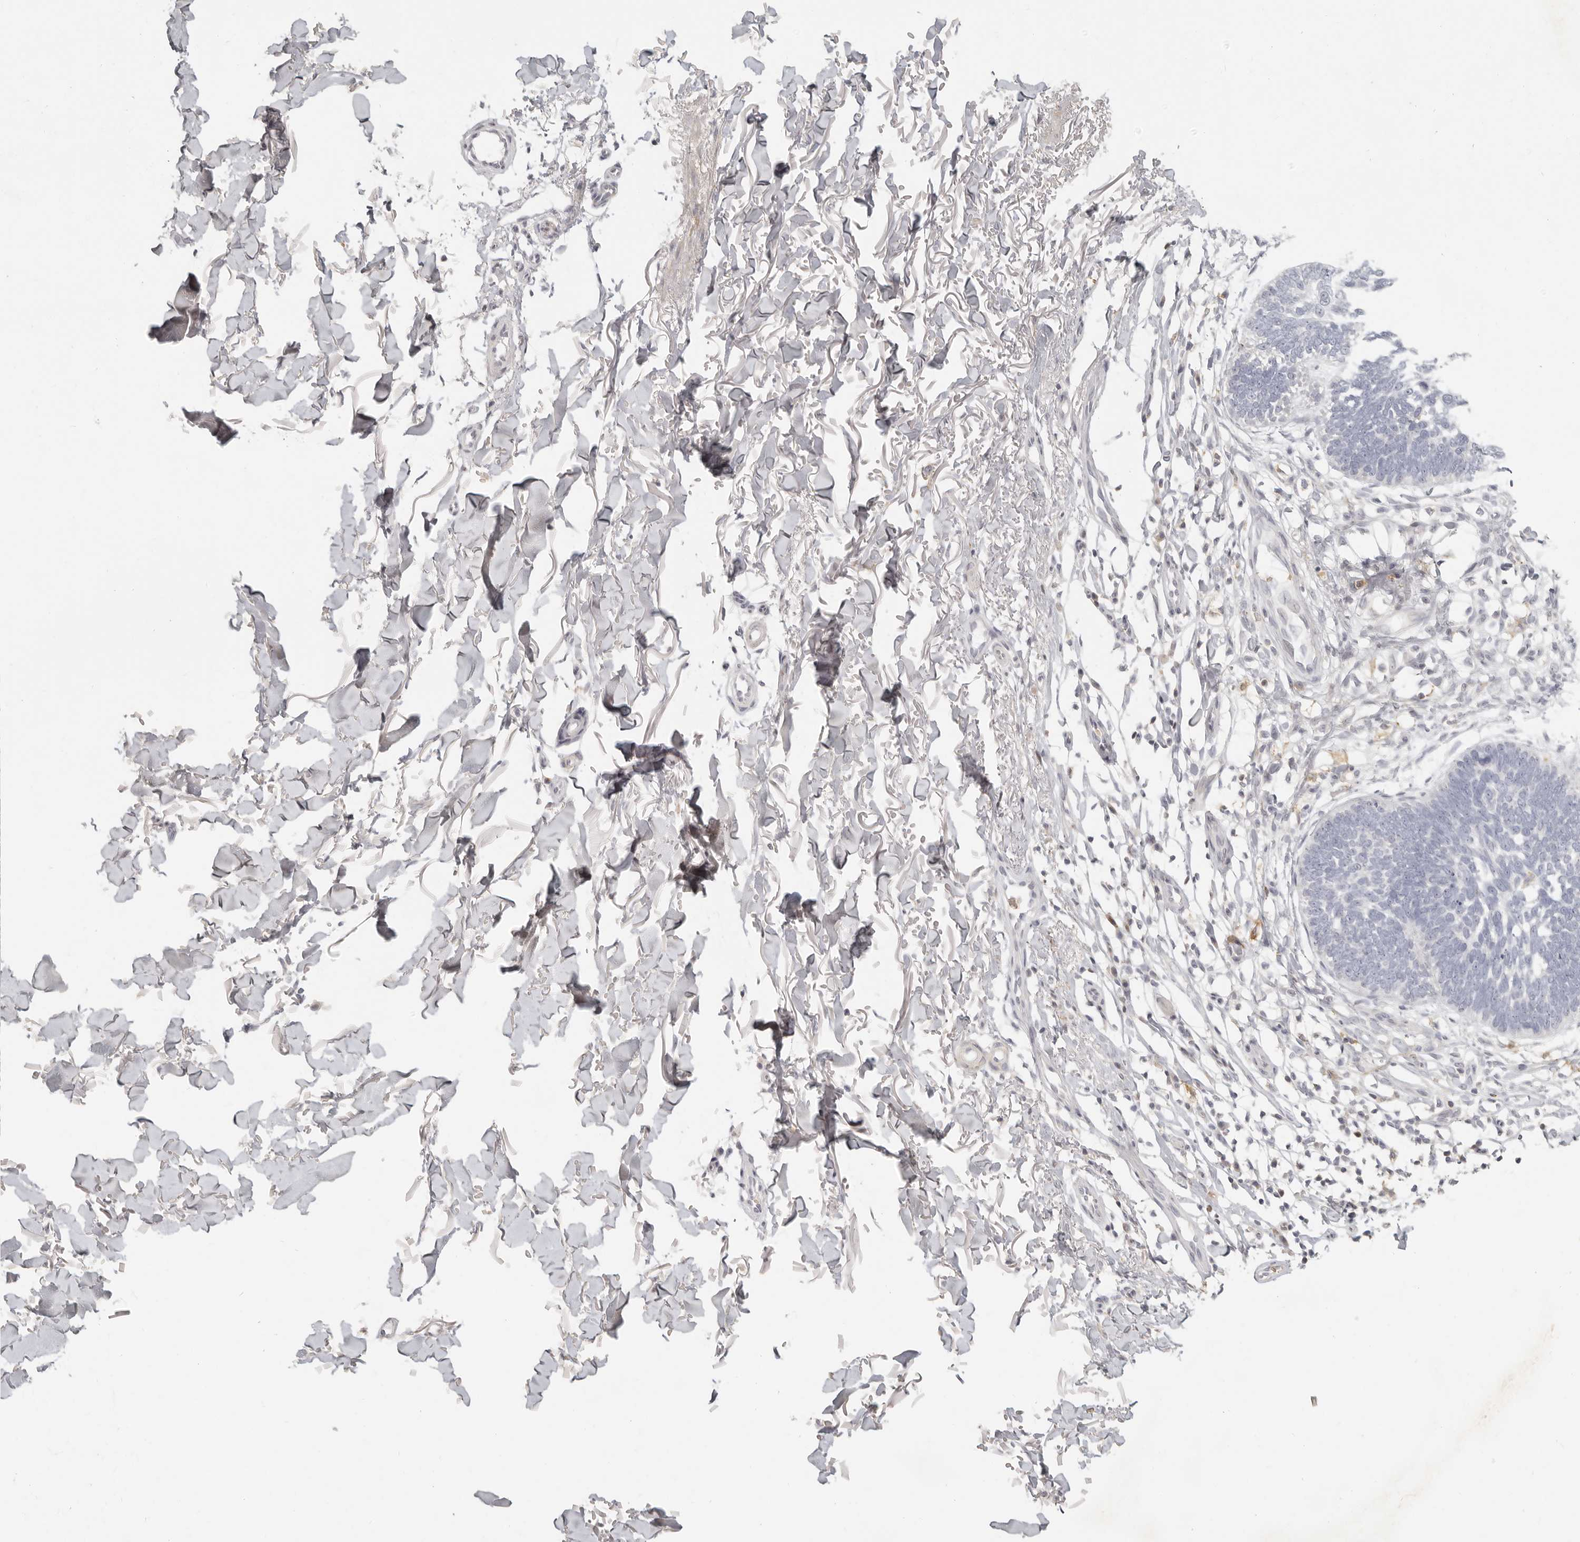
{"staining": {"intensity": "negative", "quantity": "none", "location": "none"}, "tissue": "skin cancer", "cell_type": "Tumor cells", "image_type": "cancer", "snomed": [{"axis": "morphology", "description": "Normal tissue, NOS"}, {"axis": "morphology", "description": "Basal cell carcinoma"}, {"axis": "topography", "description": "Skin"}], "caption": "DAB (3,3'-diaminobenzidine) immunohistochemical staining of human basal cell carcinoma (skin) displays no significant expression in tumor cells. The staining is performed using DAB (3,3'-diaminobenzidine) brown chromogen with nuclei counter-stained in using hematoxylin.", "gene": "NIBAN1", "patient": {"sex": "male", "age": 77}}